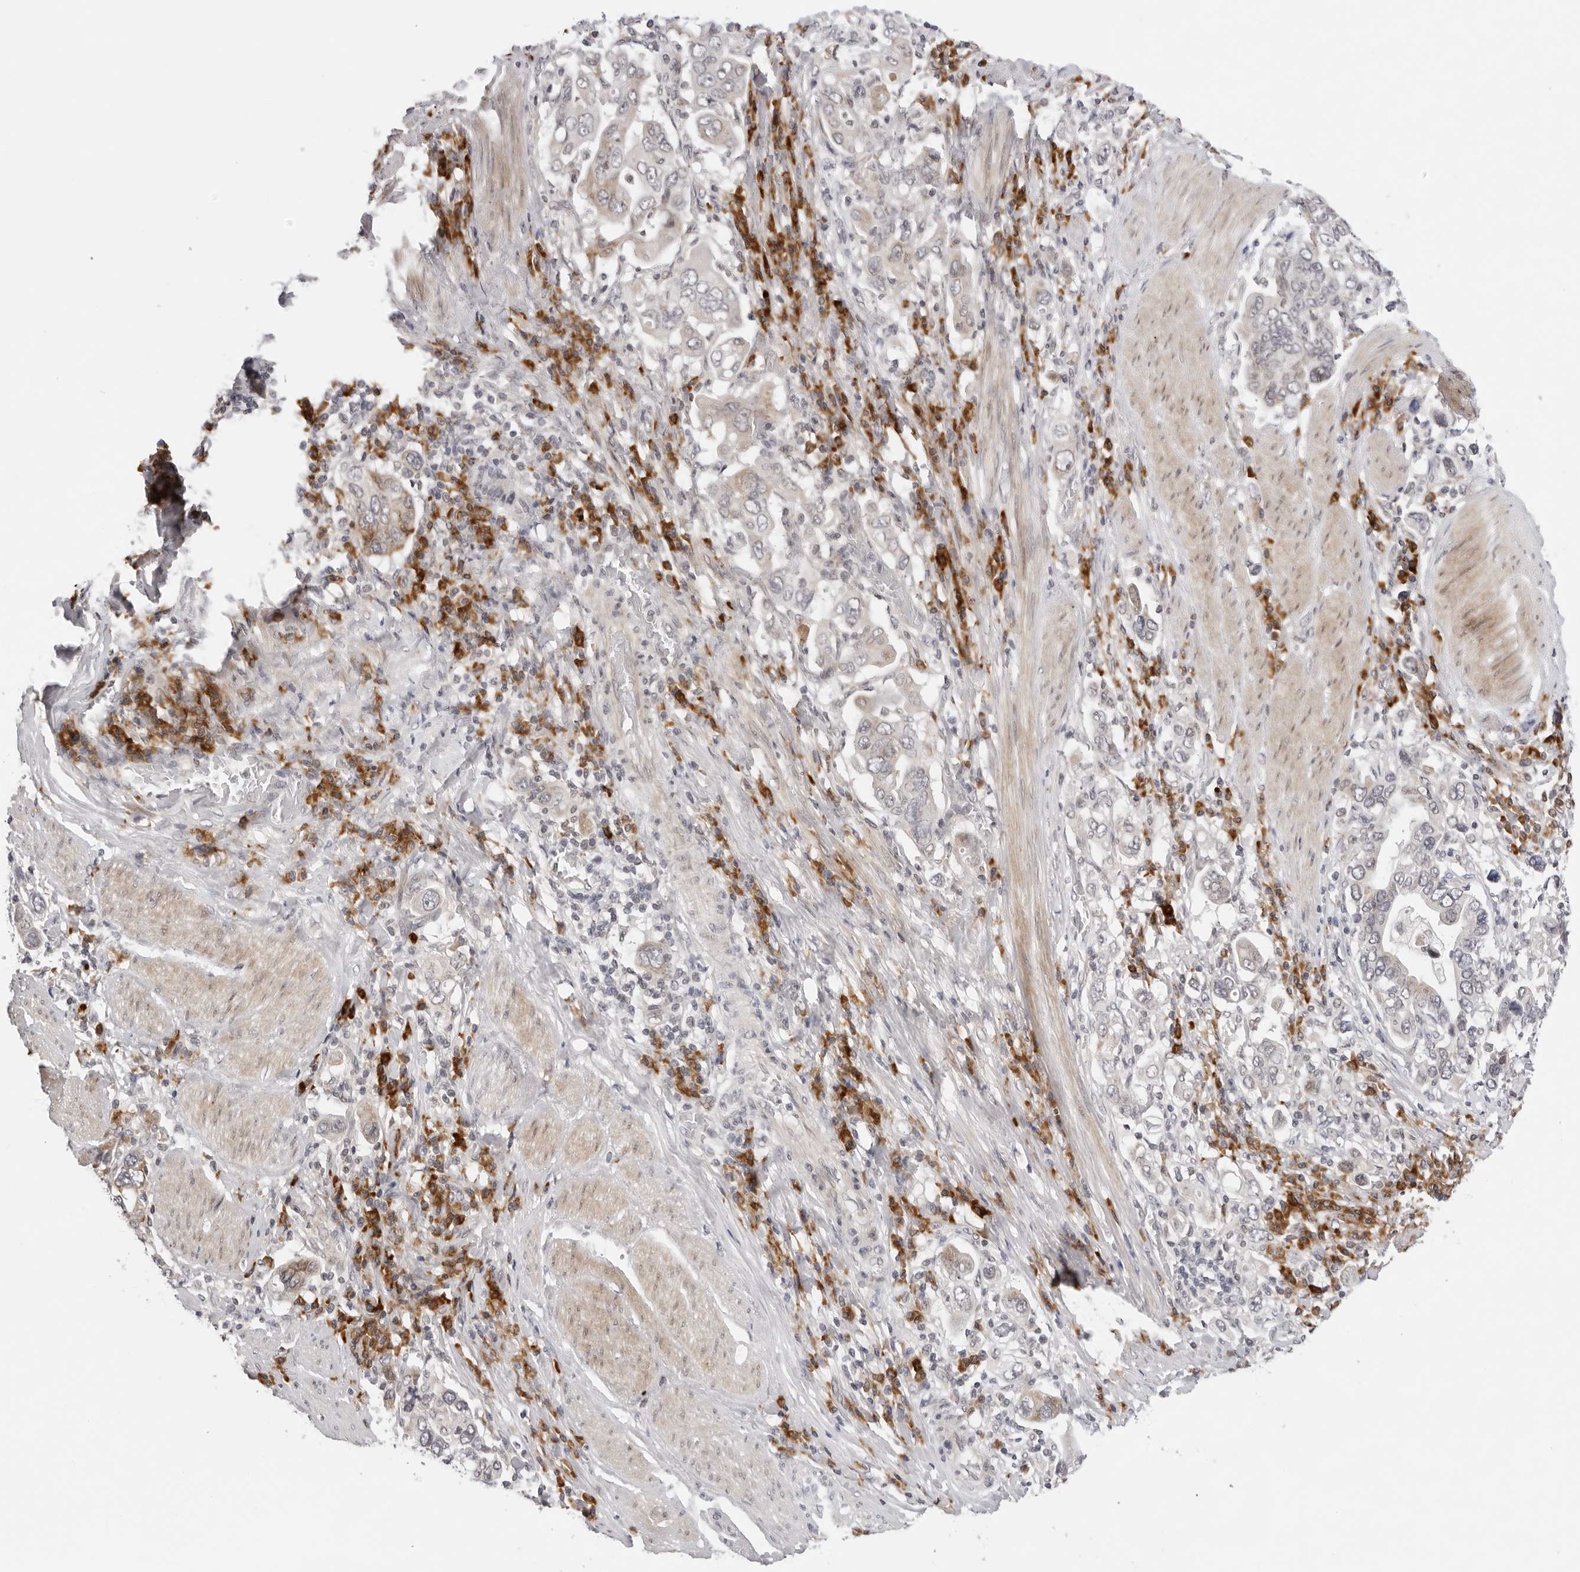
{"staining": {"intensity": "weak", "quantity": "25%-75%", "location": "cytoplasmic/membranous"}, "tissue": "stomach cancer", "cell_type": "Tumor cells", "image_type": "cancer", "snomed": [{"axis": "morphology", "description": "Adenocarcinoma, NOS"}, {"axis": "topography", "description": "Stomach, upper"}], "caption": "Immunohistochemical staining of human adenocarcinoma (stomach) exhibits weak cytoplasmic/membranous protein staining in approximately 25%-75% of tumor cells. The staining was performed using DAB (3,3'-diaminobenzidine), with brown indicating positive protein expression. Nuclei are stained blue with hematoxylin.", "gene": "IL17RA", "patient": {"sex": "male", "age": 62}}